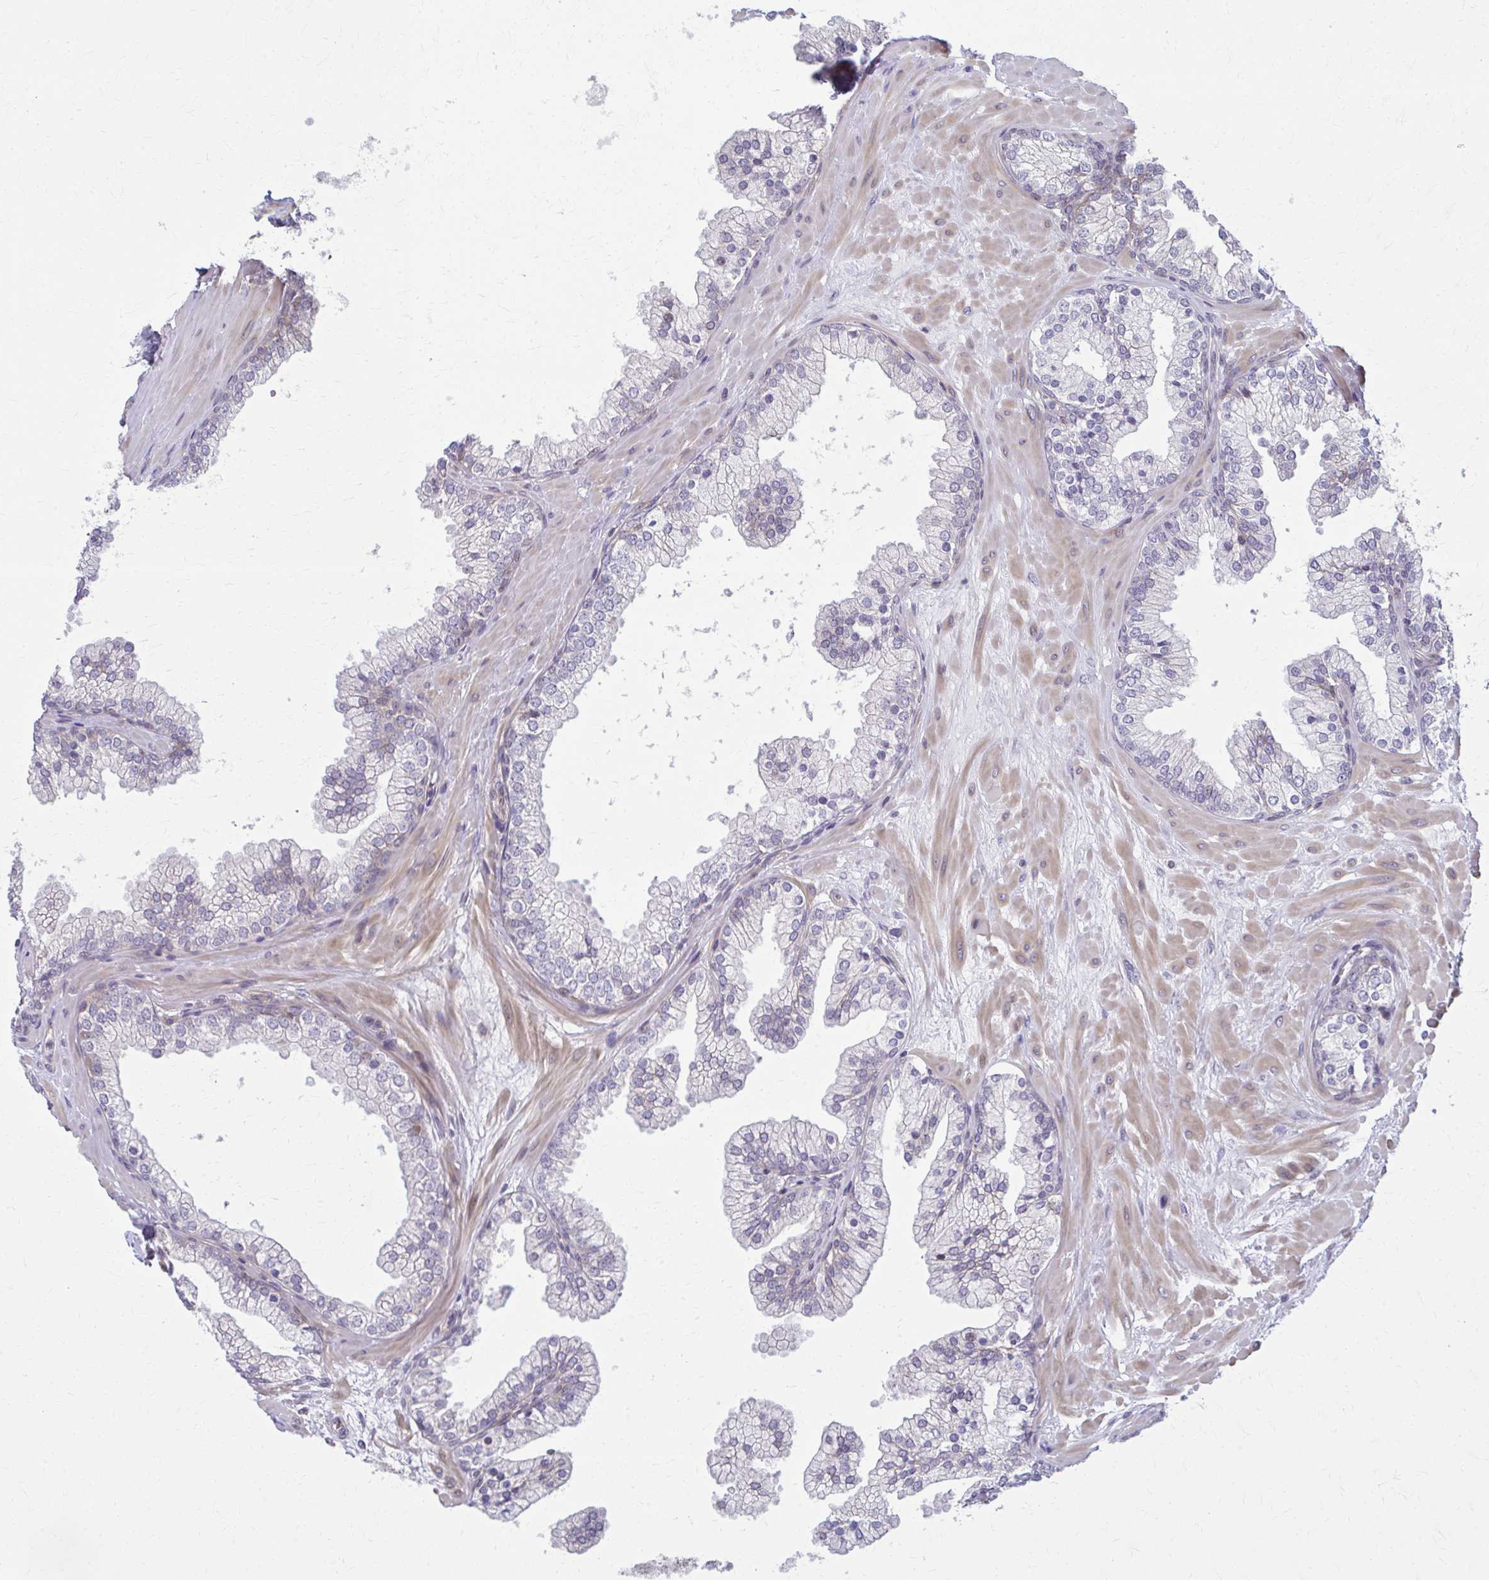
{"staining": {"intensity": "moderate", "quantity": "<25%", "location": "cytoplasmic/membranous"}, "tissue": "prostate", "cell_type": "Glandular cells", "image_type": "normal", "snomed": [{"axis": "morphology", "description": "Normal tissue, NOS"}, {"axis": "topography", "description": "Prostate"}, {"axis": "topography", "description": "Peripheral nerve tissue"}], "caption": "Immunohistochemistry of benign prostate exhibits low levels of moderate cytoplasmic/membranous expression in about <25% of glandular cells.", "gene": "MAF1", "patient": {"sex": "male", "age": 61}}